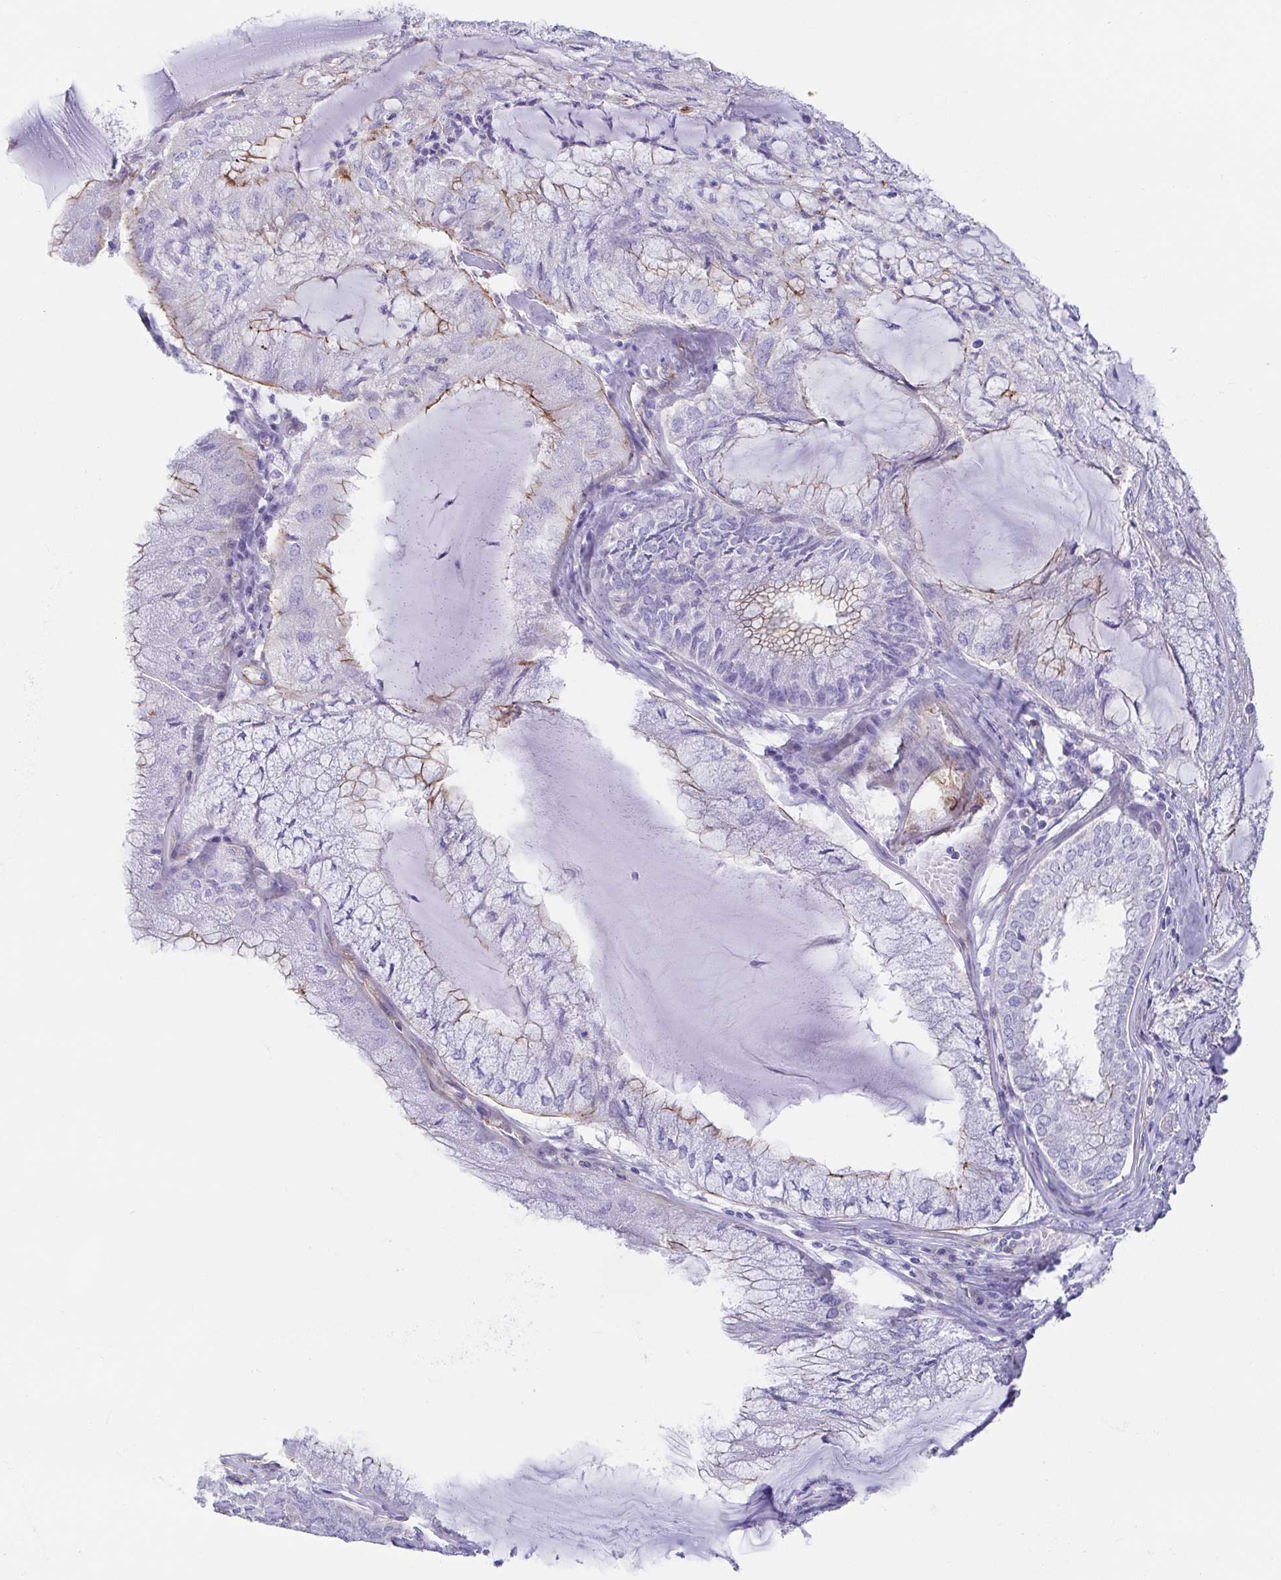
{"staining": {"intensity": "weak", "quantity": "<25%", "location": "cytoplasmic/membranous"}, "tissue": "endometrial cancer", "cell_type": "Tumor cells", "image_type": "cancer", "snomed": [{"axis": "morphology", "description": "Carcinoma, NOS"}, {"axis": "topography", "description": "Endometrium"}], "caption": "A high-resolution histopathology image shows IHC staining of carcinoma (endometrial), which exhibits no significant expression in tumor cells.", "gene": "TRAM2", "patient": {"sex": "female", "age": 62}}